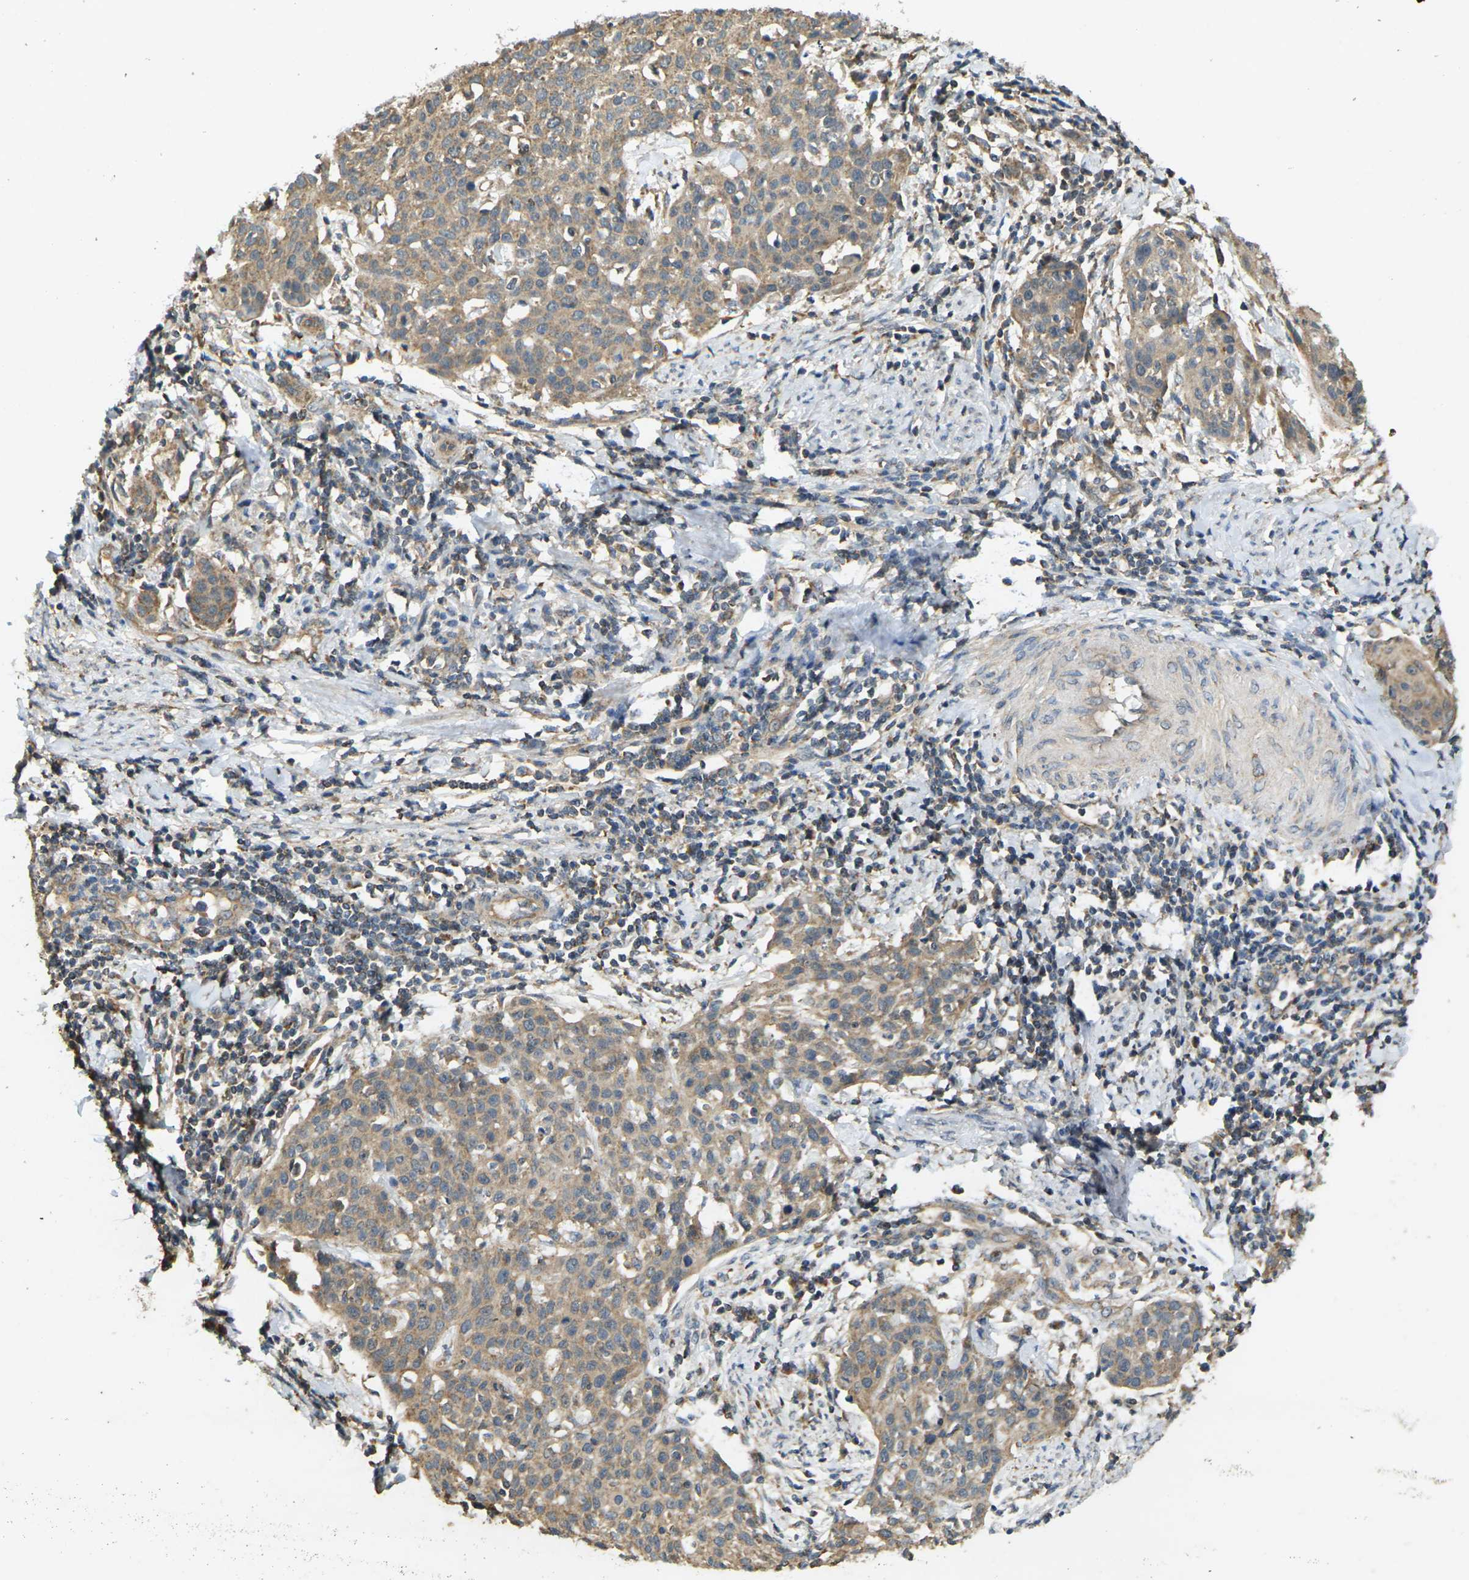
{"staining": {"intensity": "moderate", "quantity": ">75%", "location": "cytoplasmic/membranous"}, "tissue": "cervical cancer", "cell_type": "Tumor cells", "image_type": "cancer", "snomed": [{"axis": "morphology", "description": "Squamous cell carcinoma, NOS"}, {"axis": "topography", "description": "Cervix"}], "caption": "Immunohistochemical staining of cervical cancer shows moderate cytoplasmic/membranous protein expression in approximately >75% of tumor cells. (DAB = brown stain, brightfield microscopy at high magnification).", "gene": "KSR1", "patient": {"sex": "female", "age": 38}}